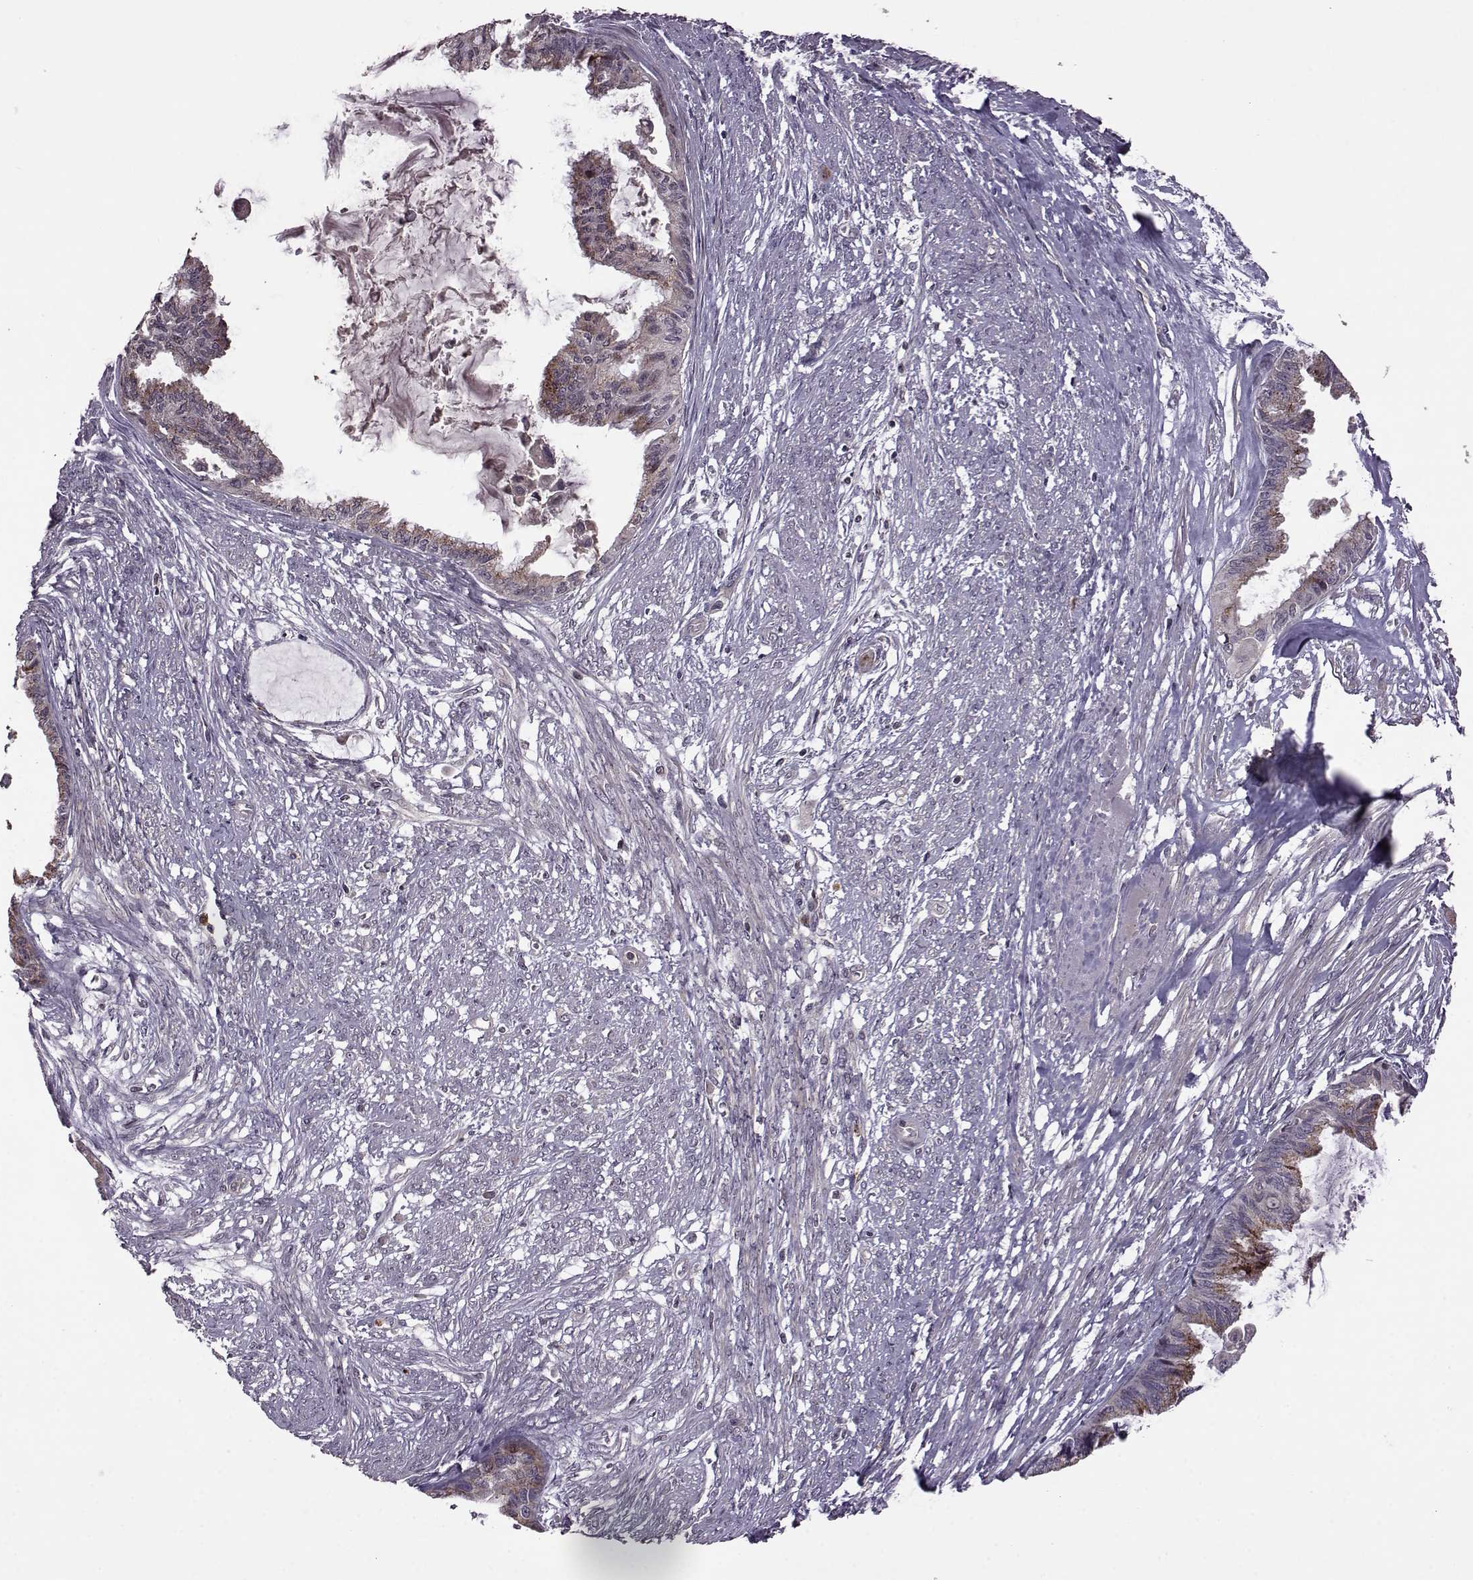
{"staining": {"intensity": "strong", "quantity": "<25%", "location": "cytoplasmic/membranous"}, "tissue": "endometrial cancer", "cell_type": "Tumor cells", "image_type": "cancer", "snomed": [{"axis": "morphology", "description": "Adenocarcinoma, NOS"}, {"axis": "topography", "description": "Endometrium"}], "caption": "About <25% of tumor cells in adenocarcinoma (endometrial) reveal strong cytoplasmic/membranous protein positivity as visualized by brown immunohistochemical staining.", "gene": "TRMU", "patient": {"sex": "female", "age": 86}}